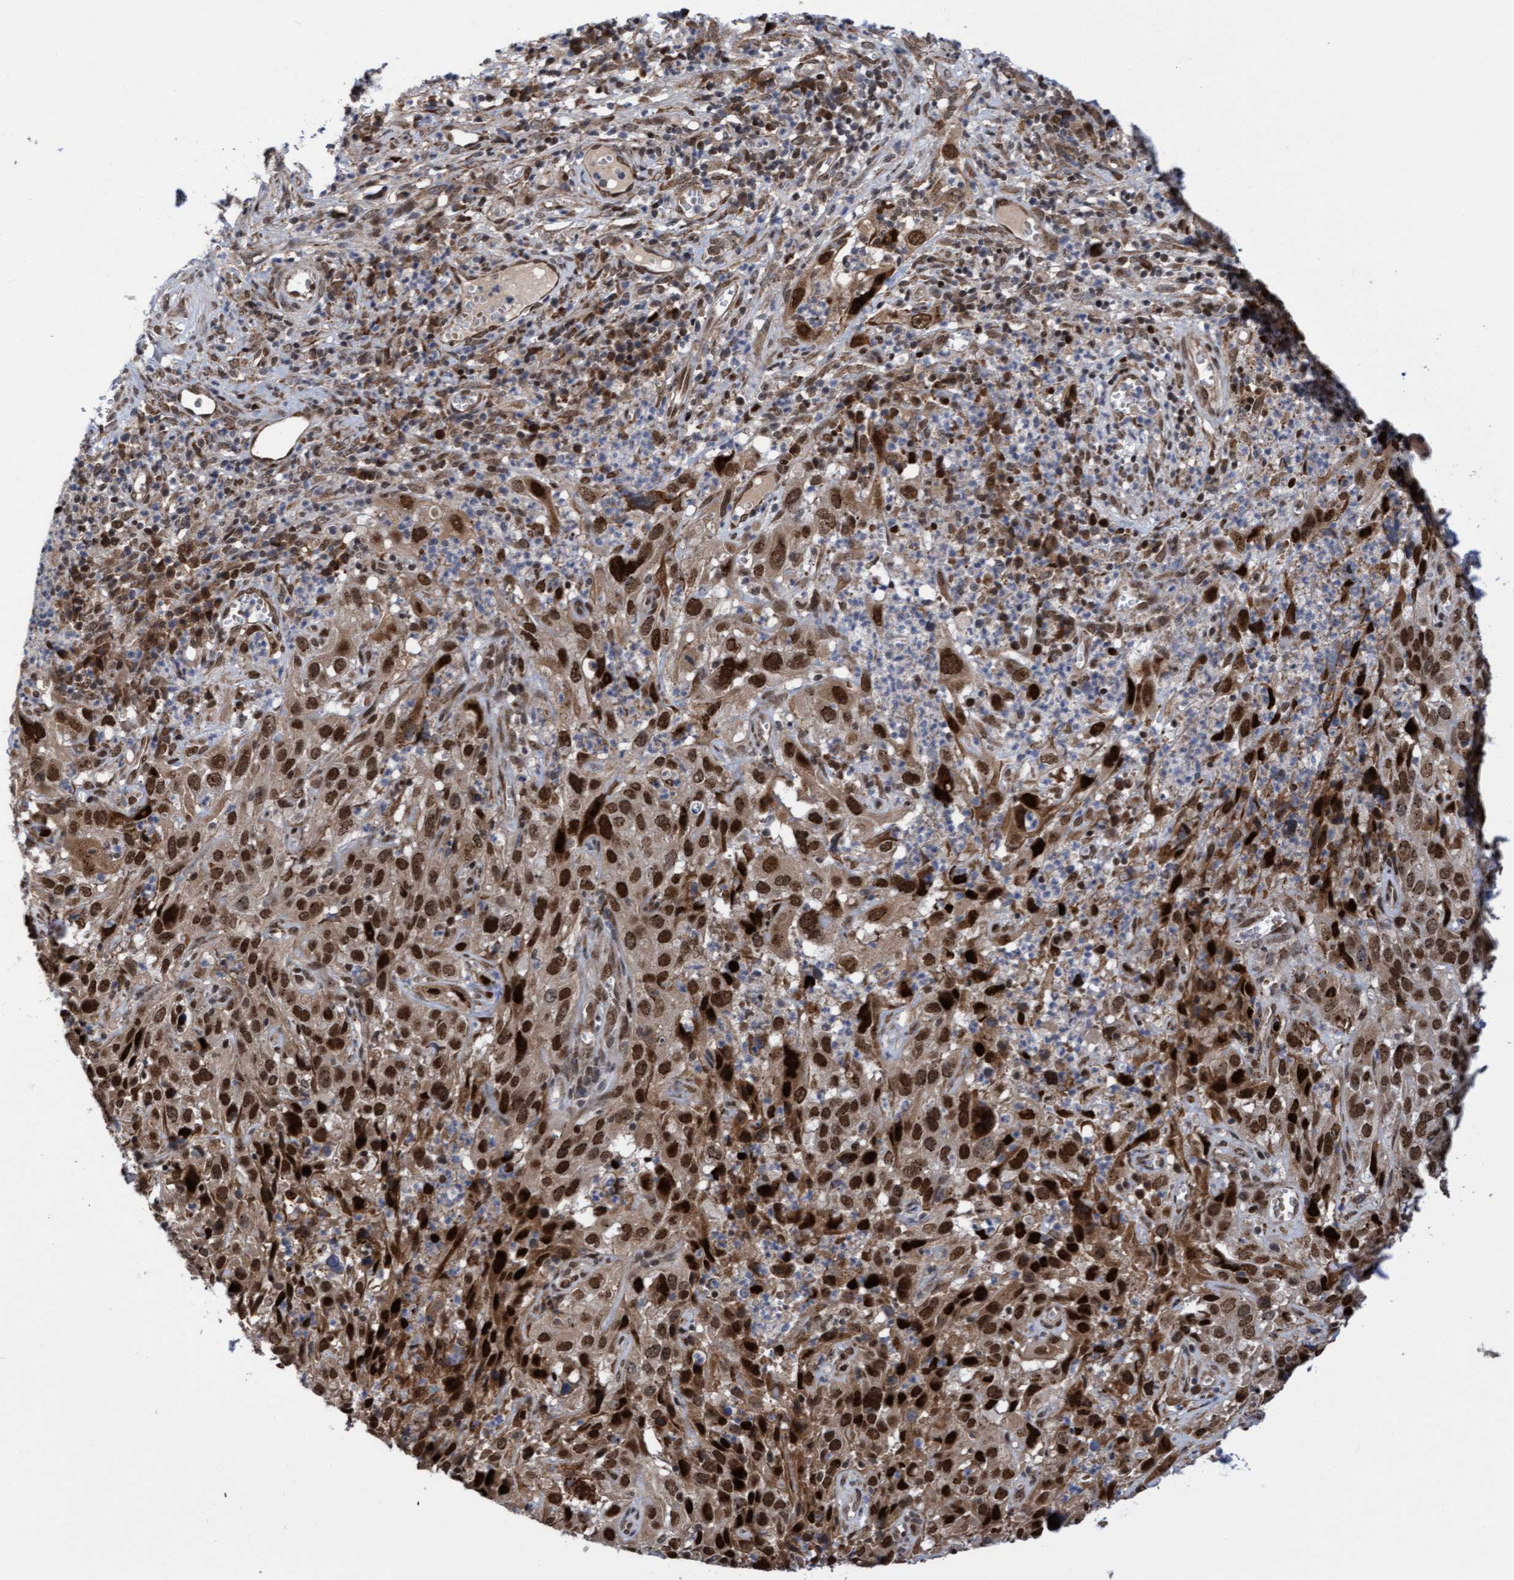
{"staining": {"intensity": "strong", "quantity": ">75%", "location": "cytoplasmic/membranous,nuclear"}, "tissue": "cervical cancer", "cell_type": "Tumor cells", "image_type": "cancer", "snomed": [{"axis": "morphology", "description": "Squamous cell carcinoma, NOS"}, {"axis": "topography", "description": "Cervix"}], "caption": "The photomicrograph displays staining of cervical cancer (squamous cell carcinoma), revealing strong cytoplasmic/membranous and nuclear protein positivity (brown color) within tumor cells.", "gene": "TANC2", "patient": {"sex": "female", "age": 32}}